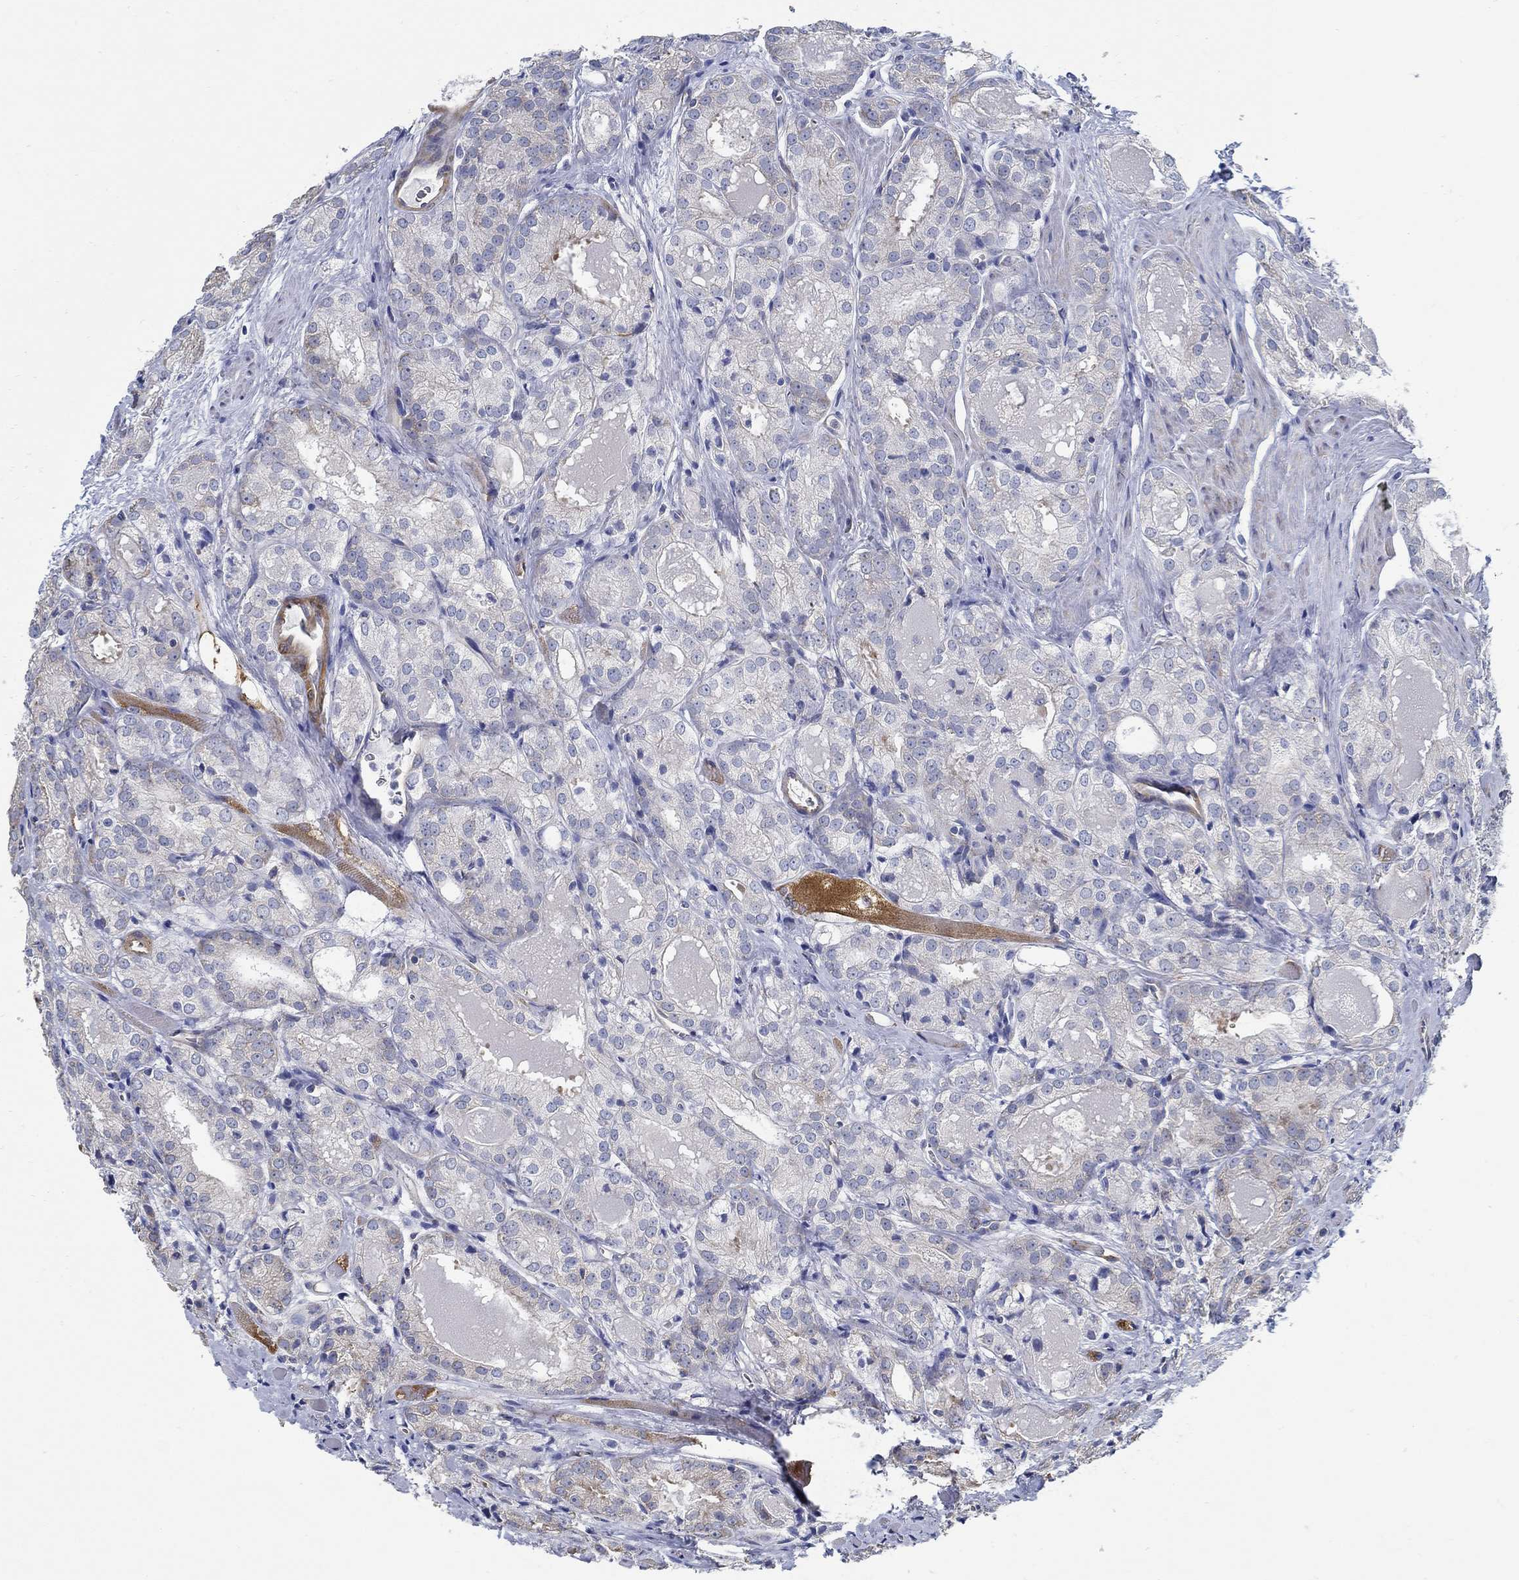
{"staining": {"intensity": "negative", "quantity": "none", "location": "none"}, "tissue": "prostate cancer", "cell_type": "Tumor cells", "image_type": "cancer", "snomed": [{"axis": "morphology", "description": "Adenocarcinoma, NOS"}, {"axis": "morphology", "description": "Adenocarcinoma, High grade"}, {"axis": "topography", "description": "Prostate"}], "caption": "The histopathology image displays no staining of tumor cells in adenocarcinoma (prostate).", "gene": "C15orf39", "patient": {"sex": "male", "age": 70}}